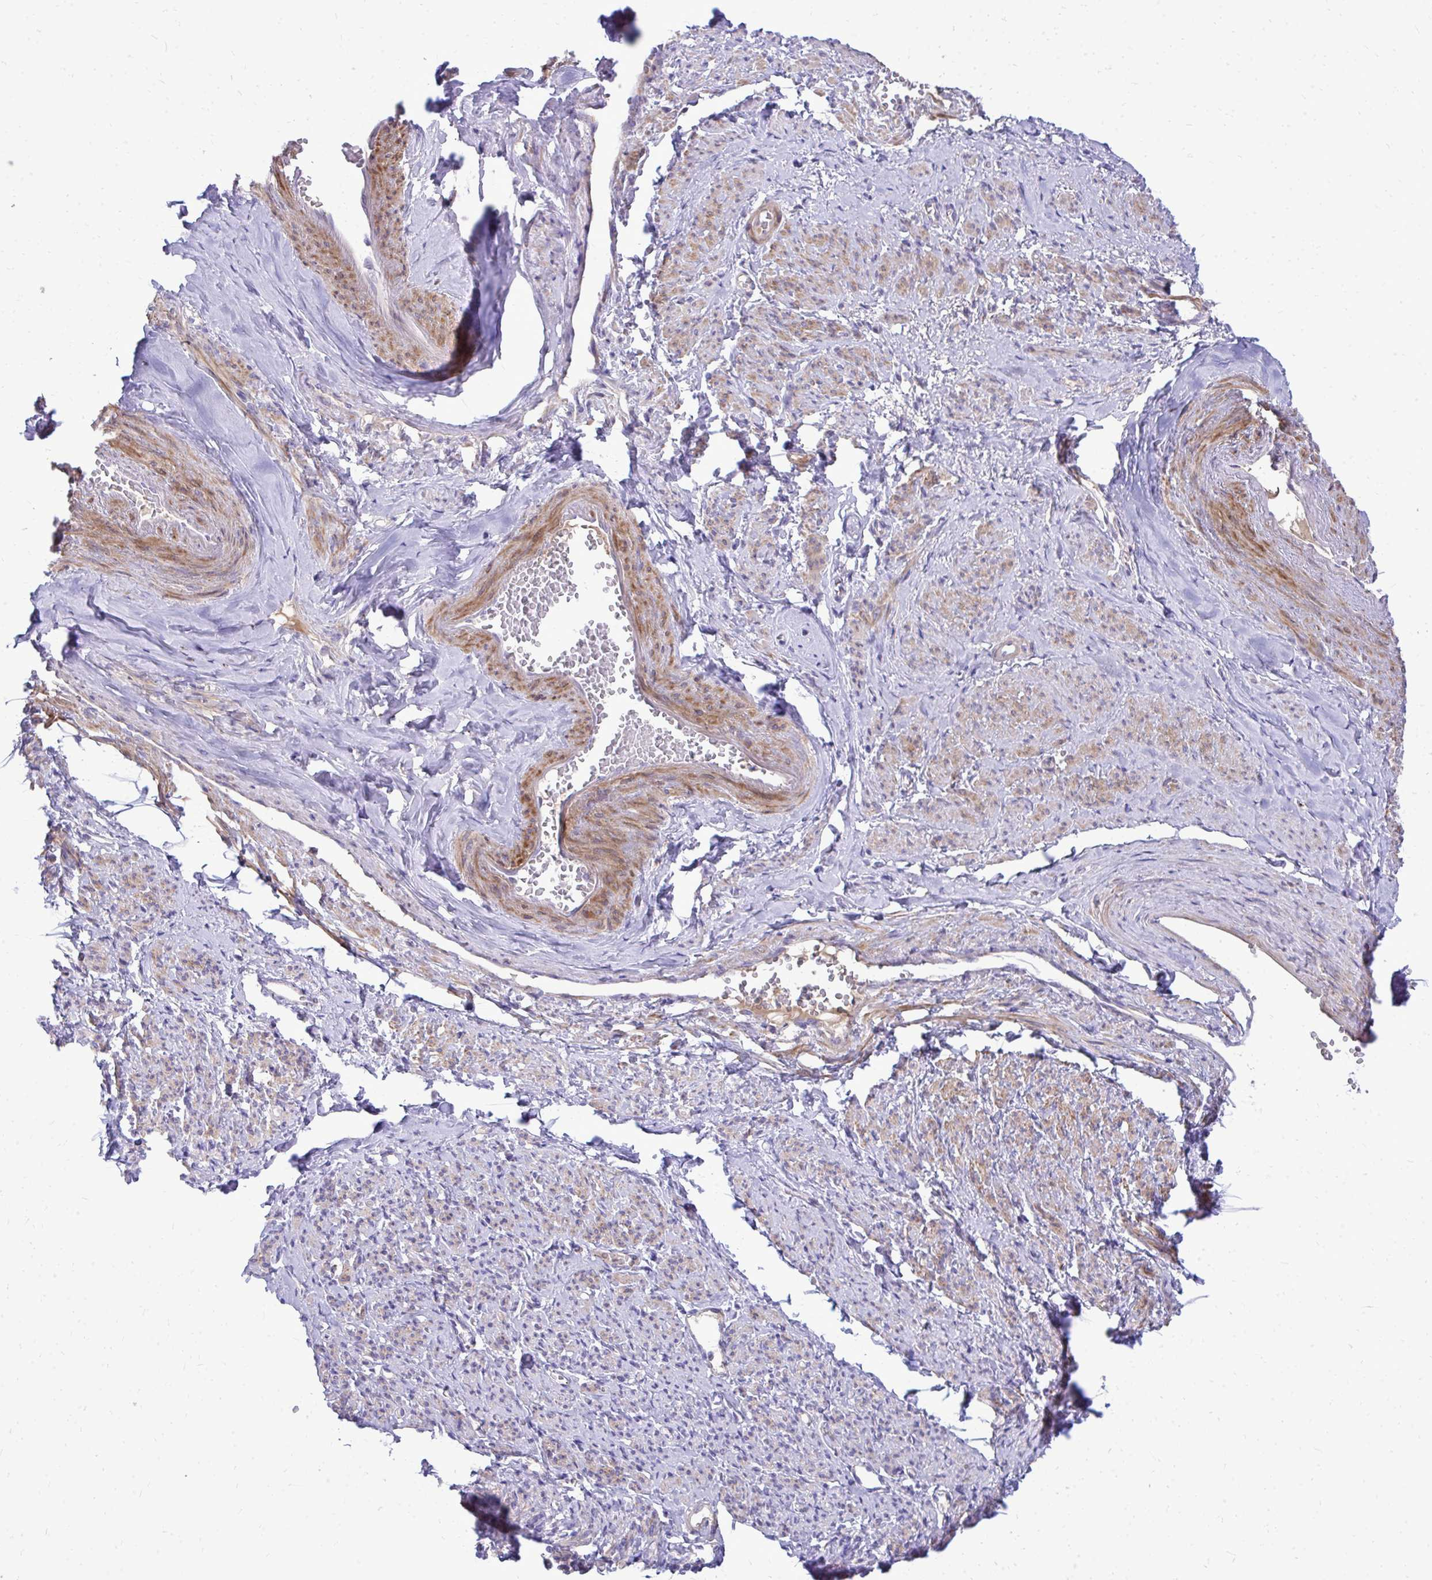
{"staining": {"intensity": "moderate", "quantity": "25%-75%", "location": "cytoplasmic/membranous"}, "tissue": "smooth muscle", "cell_type": "Smooth muscle cells", "image_type": "normal", "snomed": [{"axis": "morphology", "description": "Normal tissue, NOS"}, {"axis": "topography", "description": "Smooth muscle"}], "caption": "Protein analysis of benign smooth muscle shows moderate cytoplasmic/membranous staining in about 25%-75% of smooth muscle cells. (Brightfield microscopy of DAB IHC at high magnification).", "gene": "TP53I11", "patient": {"sex": "female", "age": 65}}